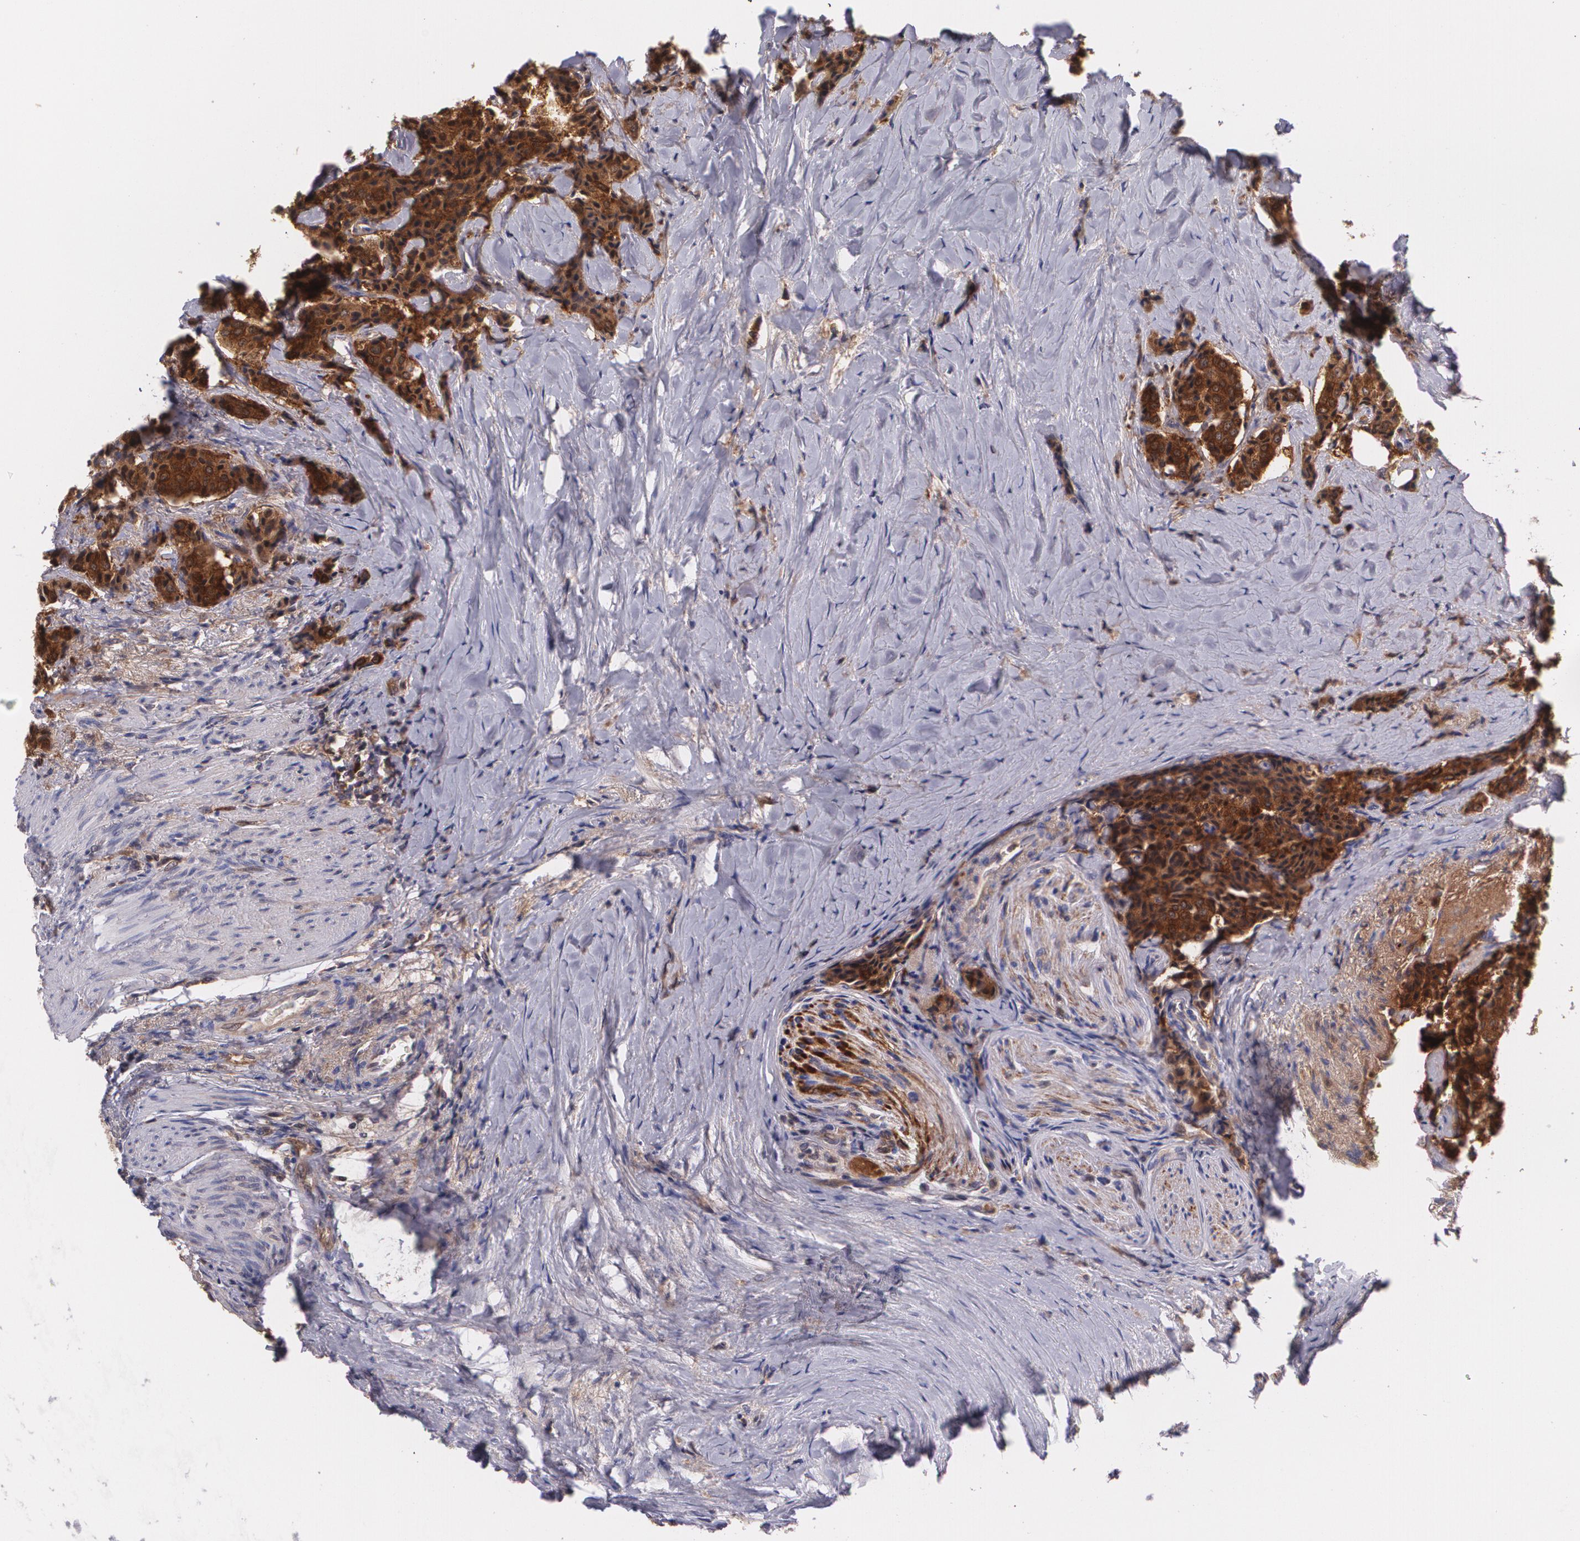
{"staining": {"intensity": "strong", "quantity": ">75%", "location": "cytoplasmic/membranous"}, "tissue": "carcinoid", "cell_type": "Tumor cells", "image_type": "cancer", "snomed": [{"axis": "morphology", "description": "Carcinoid, malignant, NOS"}, {"axis": "topography", "description": "Colon"}], "caption": "Immunohistochemical staining of human carcinoid (malignant) displays strong cytoplasmic/membranous protein staining in approximately >75% of tumor cells.", "gene": "HSPH1", "patient": {"sex": "female", "age": 61}}